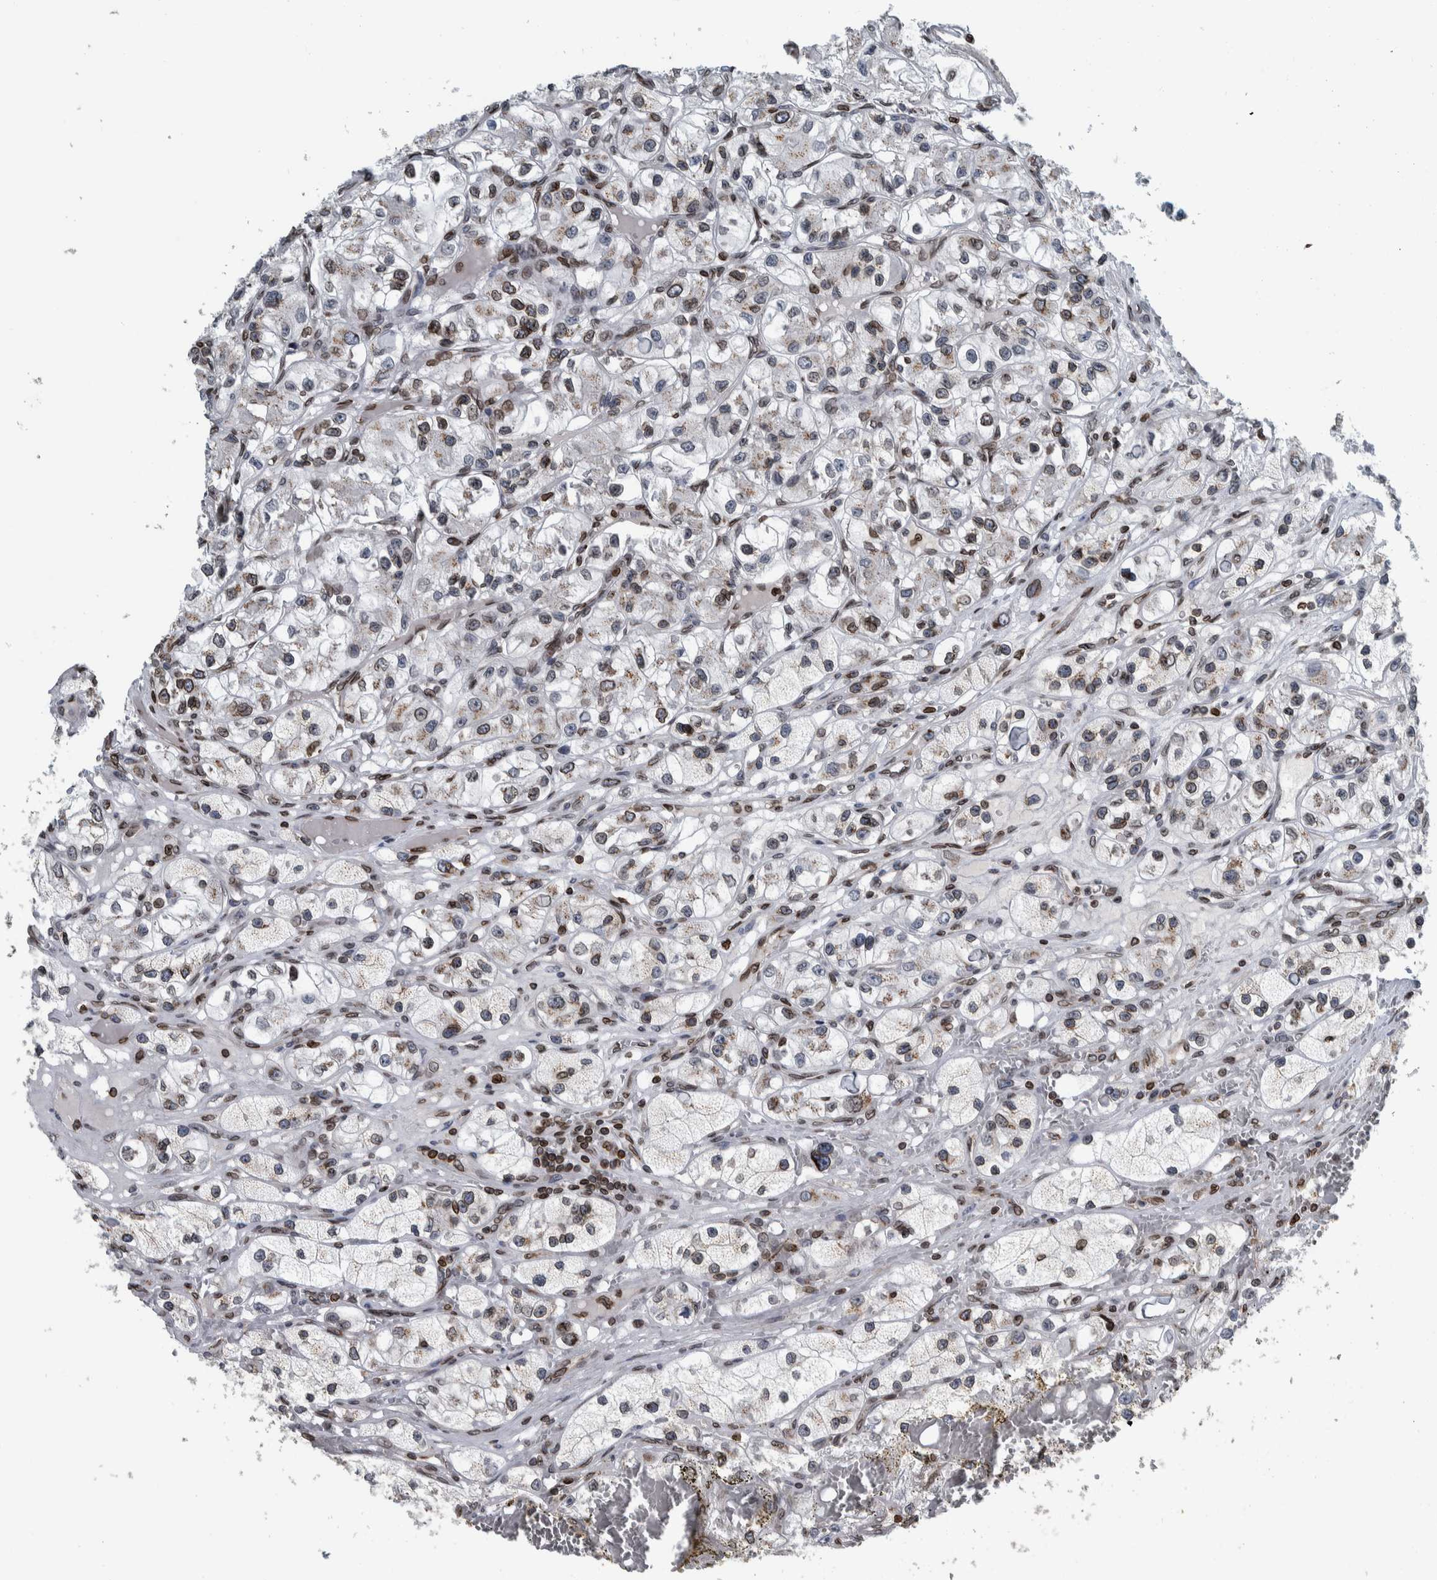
{"staining": {"intensity": "weak", "quantity": "<25%", "location": "cytoplasmic/membranous,nuclear"}, "tissue": "renal cancer", "cell_type": "Tumor cells", "image_type": "cancer", "snomed": [{"axis": "morphology", "description": "Adenocarcinoma, NOS"}, {"axis": "topography", "description": "Kidney"}], "caption": "IHC image of neoplastic tissue: renal cancer stained with DAB (3,3'-diaminobenzidine) exhibits no significant protein expression in tumor cells. (DAB immunohistochemistry (IHC) visualized using brightfield microscopy, high magnification).", "gene": "FAM135B", "patient": {"sex": "female", "age": 57}}